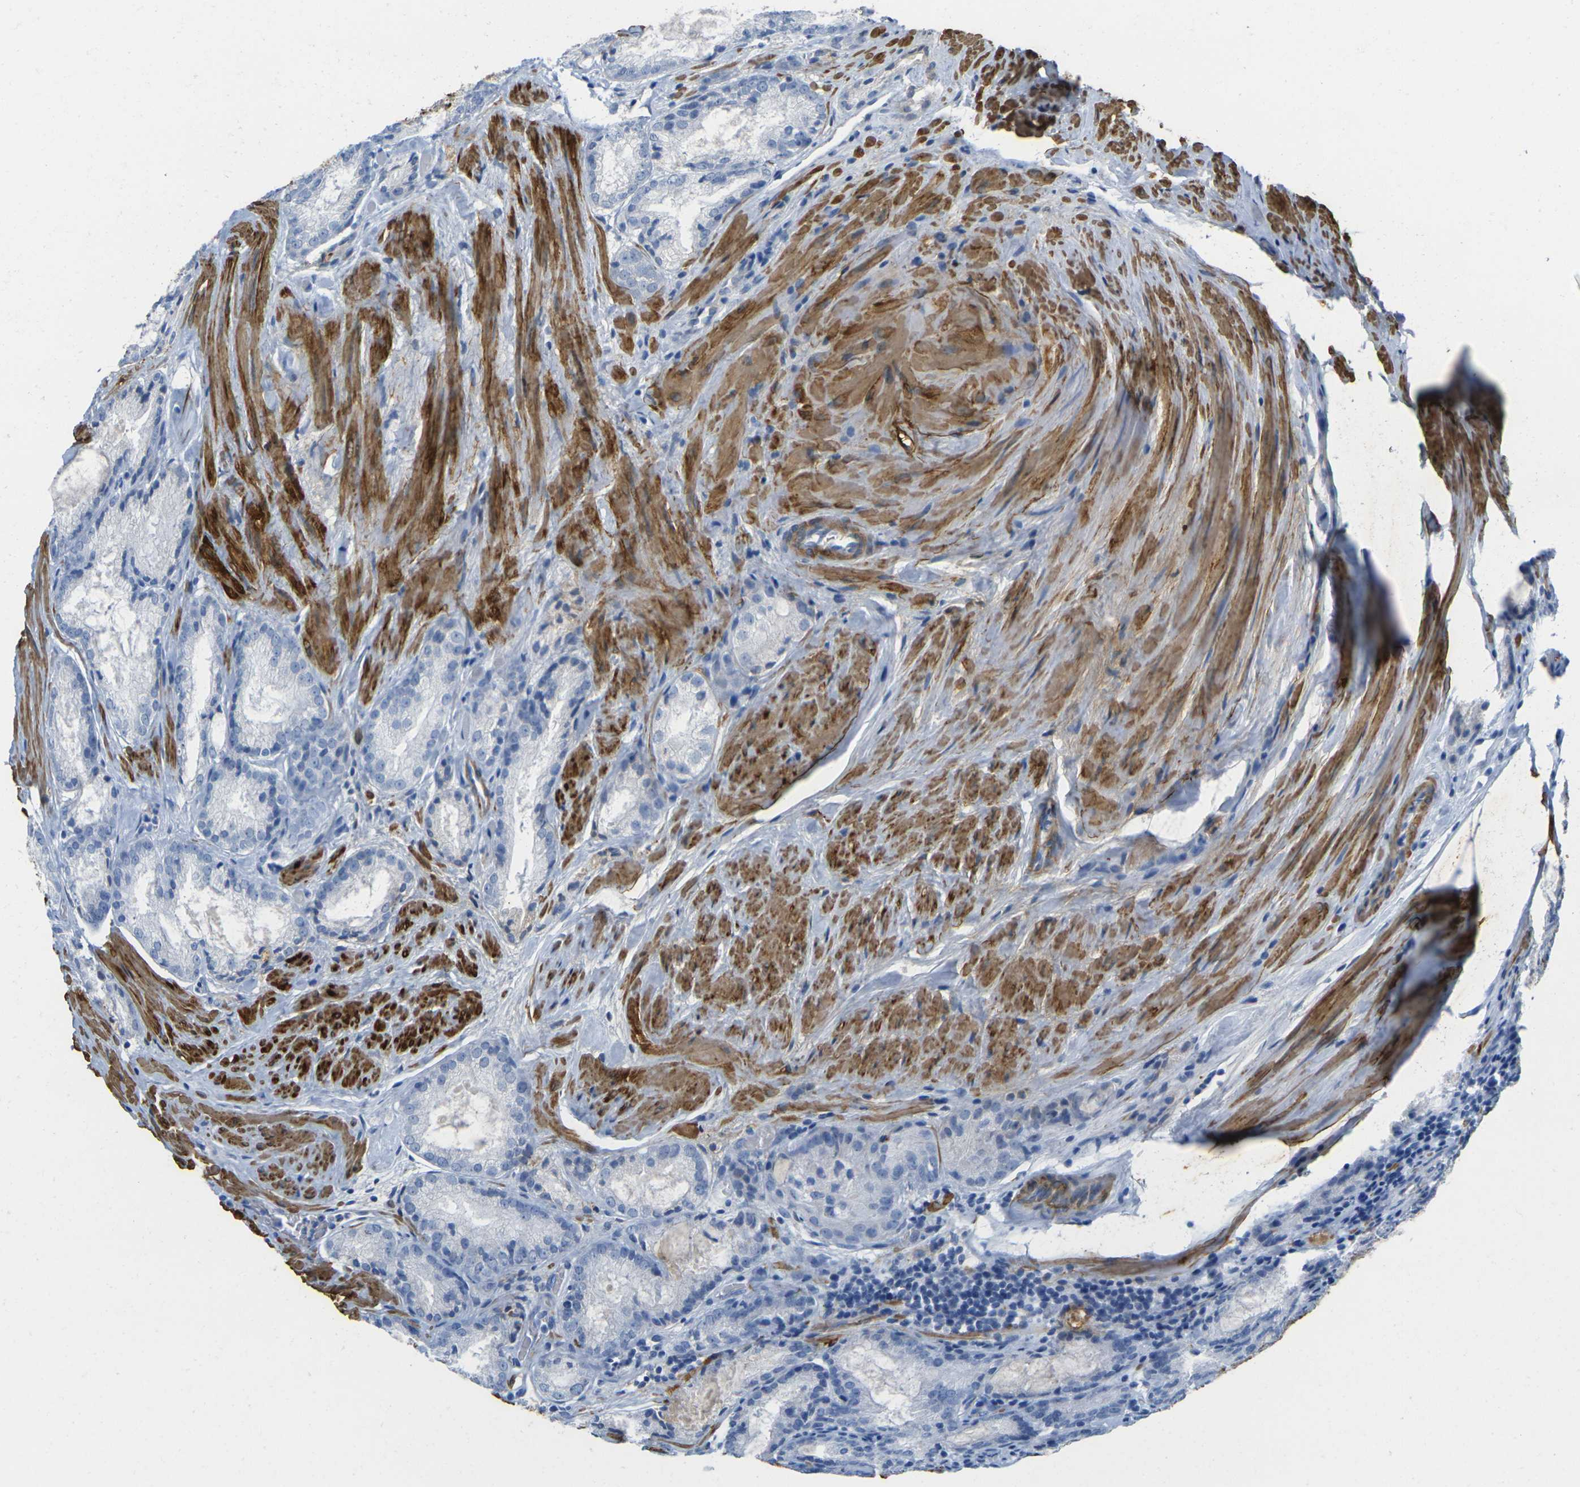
{"staining": {"intensity": "negative", "quantity": "none", "location": "none"}, "tissue": "prostate cancer", "cell_type": "Tumor cells", "image_type": "cancer", "snomed": [{"axis": "morphology", "description": "Adenocarcinoma, Low grade"}, {"axis": "topography", "description": "Prostate"}], "caption": "Adenocarcinoma (low-grade) (prostate) stained for a protein using immunohistochemistry (IHC) displays no positivity tumor cells.", "gene": "CNN1", "patient": {"sex": "male", "age": 64}}